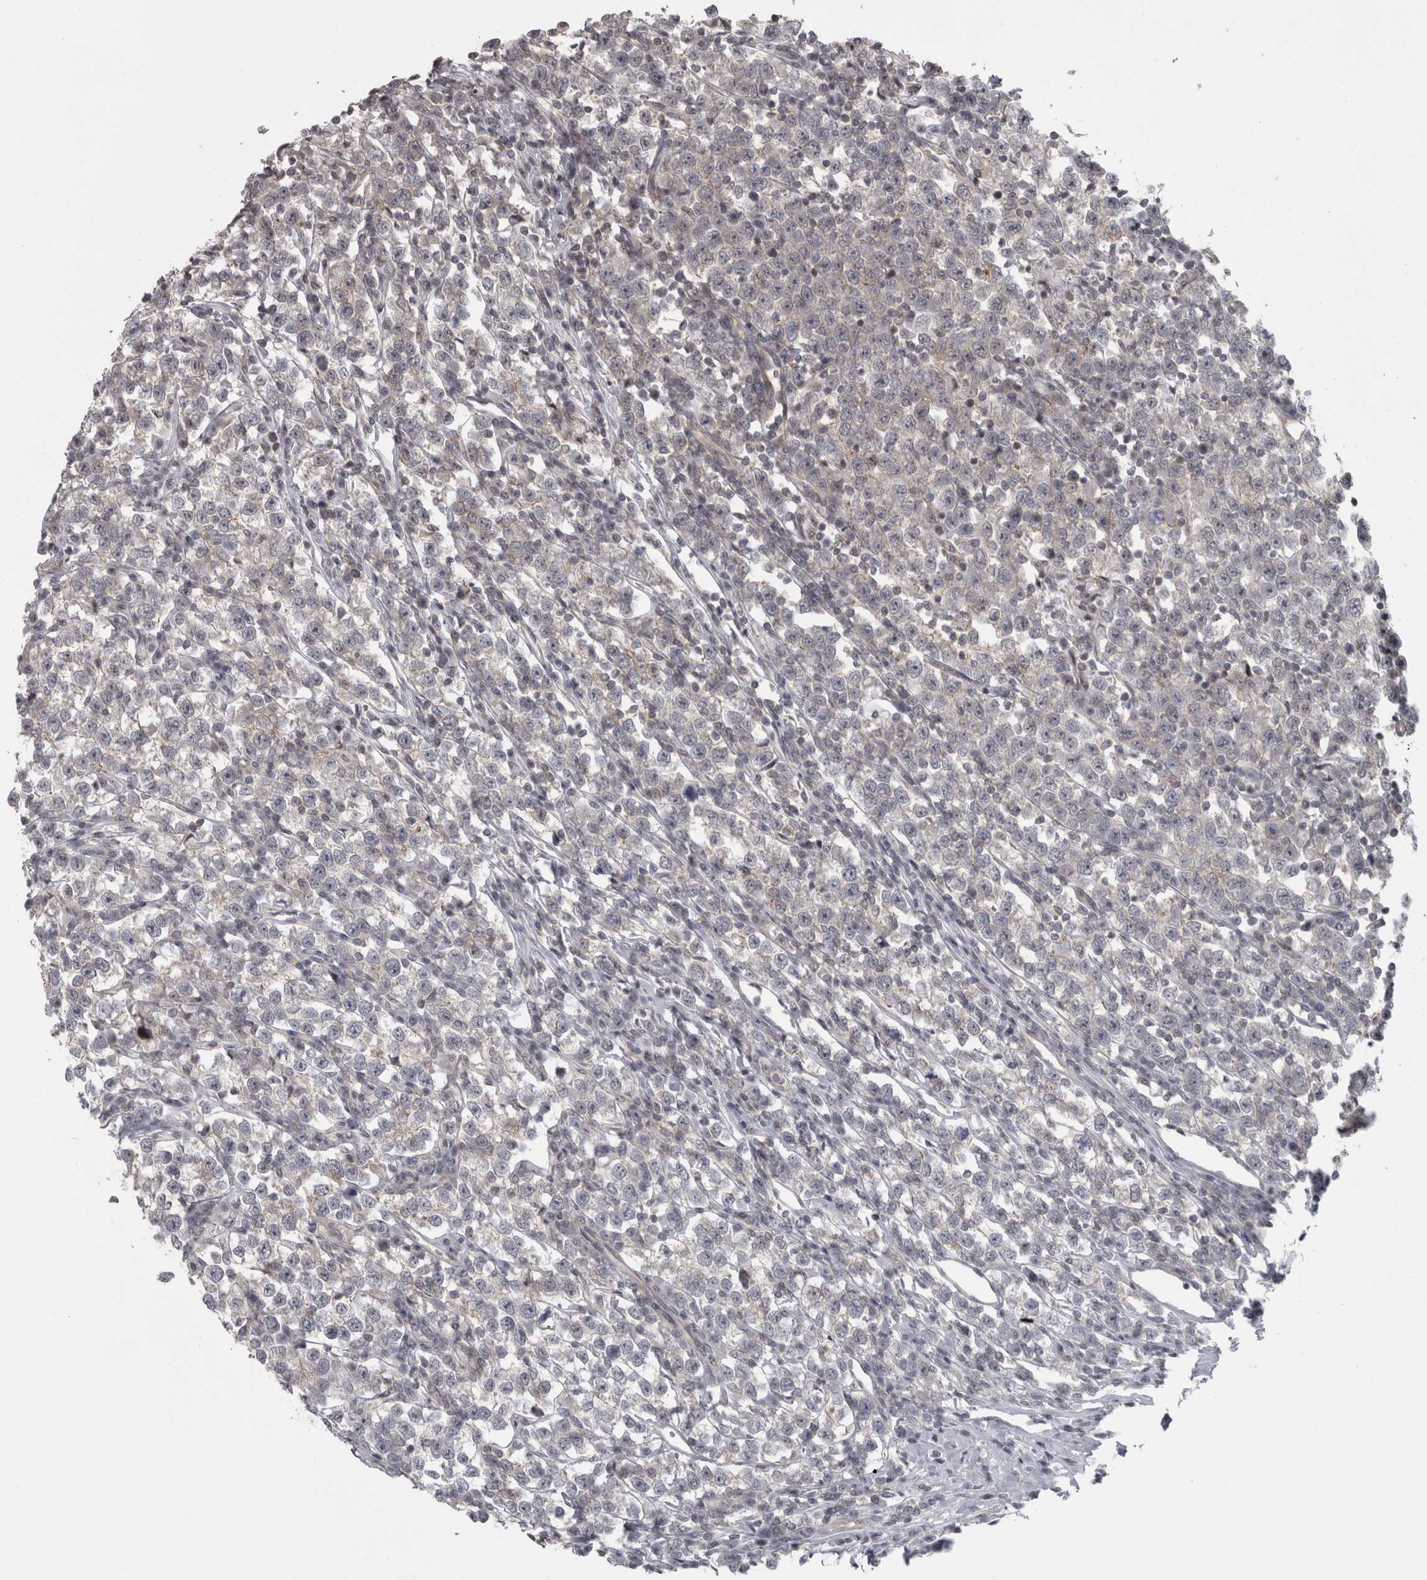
{"staining": {"intensity": "weak", "quantity": "<25%", "location": "cytoplasmic/membranous"}, "tissue": "testis cancer", "cell_type": "Tumor cells", "image_type": "cancer", "snomed": [{"axis": "morphology", "description": "Normal tissue, NOS"}, {"axis": "morphology", "description": "Seminoma, NOS"}, {"axis": "topography", "description": "Testis"}], "caption": "Immunohistochemistry (IHC) of human seminoma (testis) shows no staining in tumor cells.", "gene": "PPP1R12B", "patient": {"sex": "male", "age": 43}}